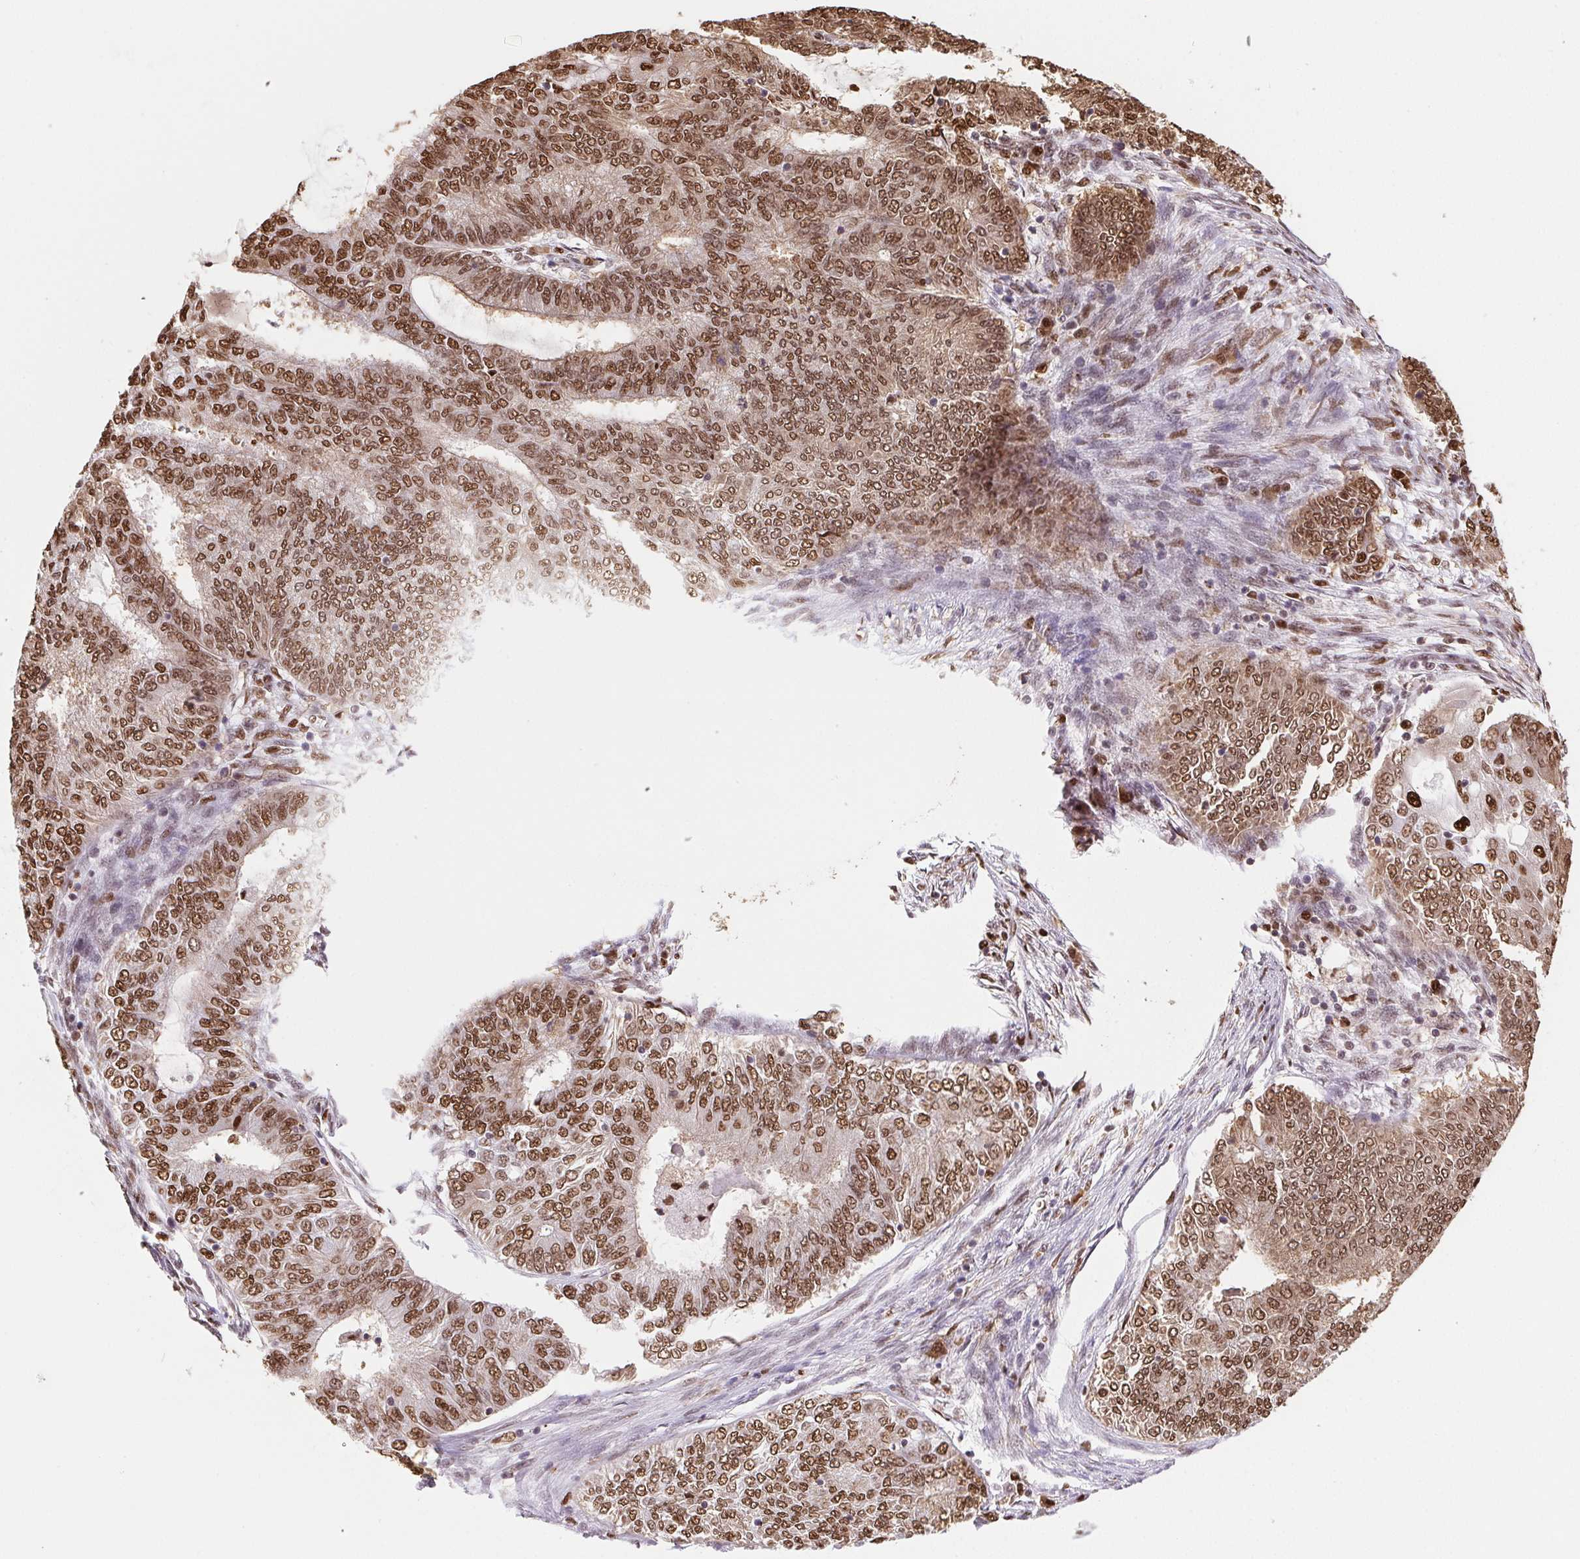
{"staining": {"intensity": "moderate", "quantity": ">75%", "location": "nuclear"}, "tissue": "endometrial cancer", "cell_type": "Tumor cells", "image_type": "cancer", "snomed": [{"axis": "morphology", "description": "Adenocarcinoma, NOS"}, {"axis": "topography", "description": "Endometrium"}], "caption": "IHC (DAB) staining of endometrial adenocarcinoma reveals moderate nuclear protein expression in about >75% of tumor cells.", "gene": "SET", "patient": {"sex": "female", "age": 62}}